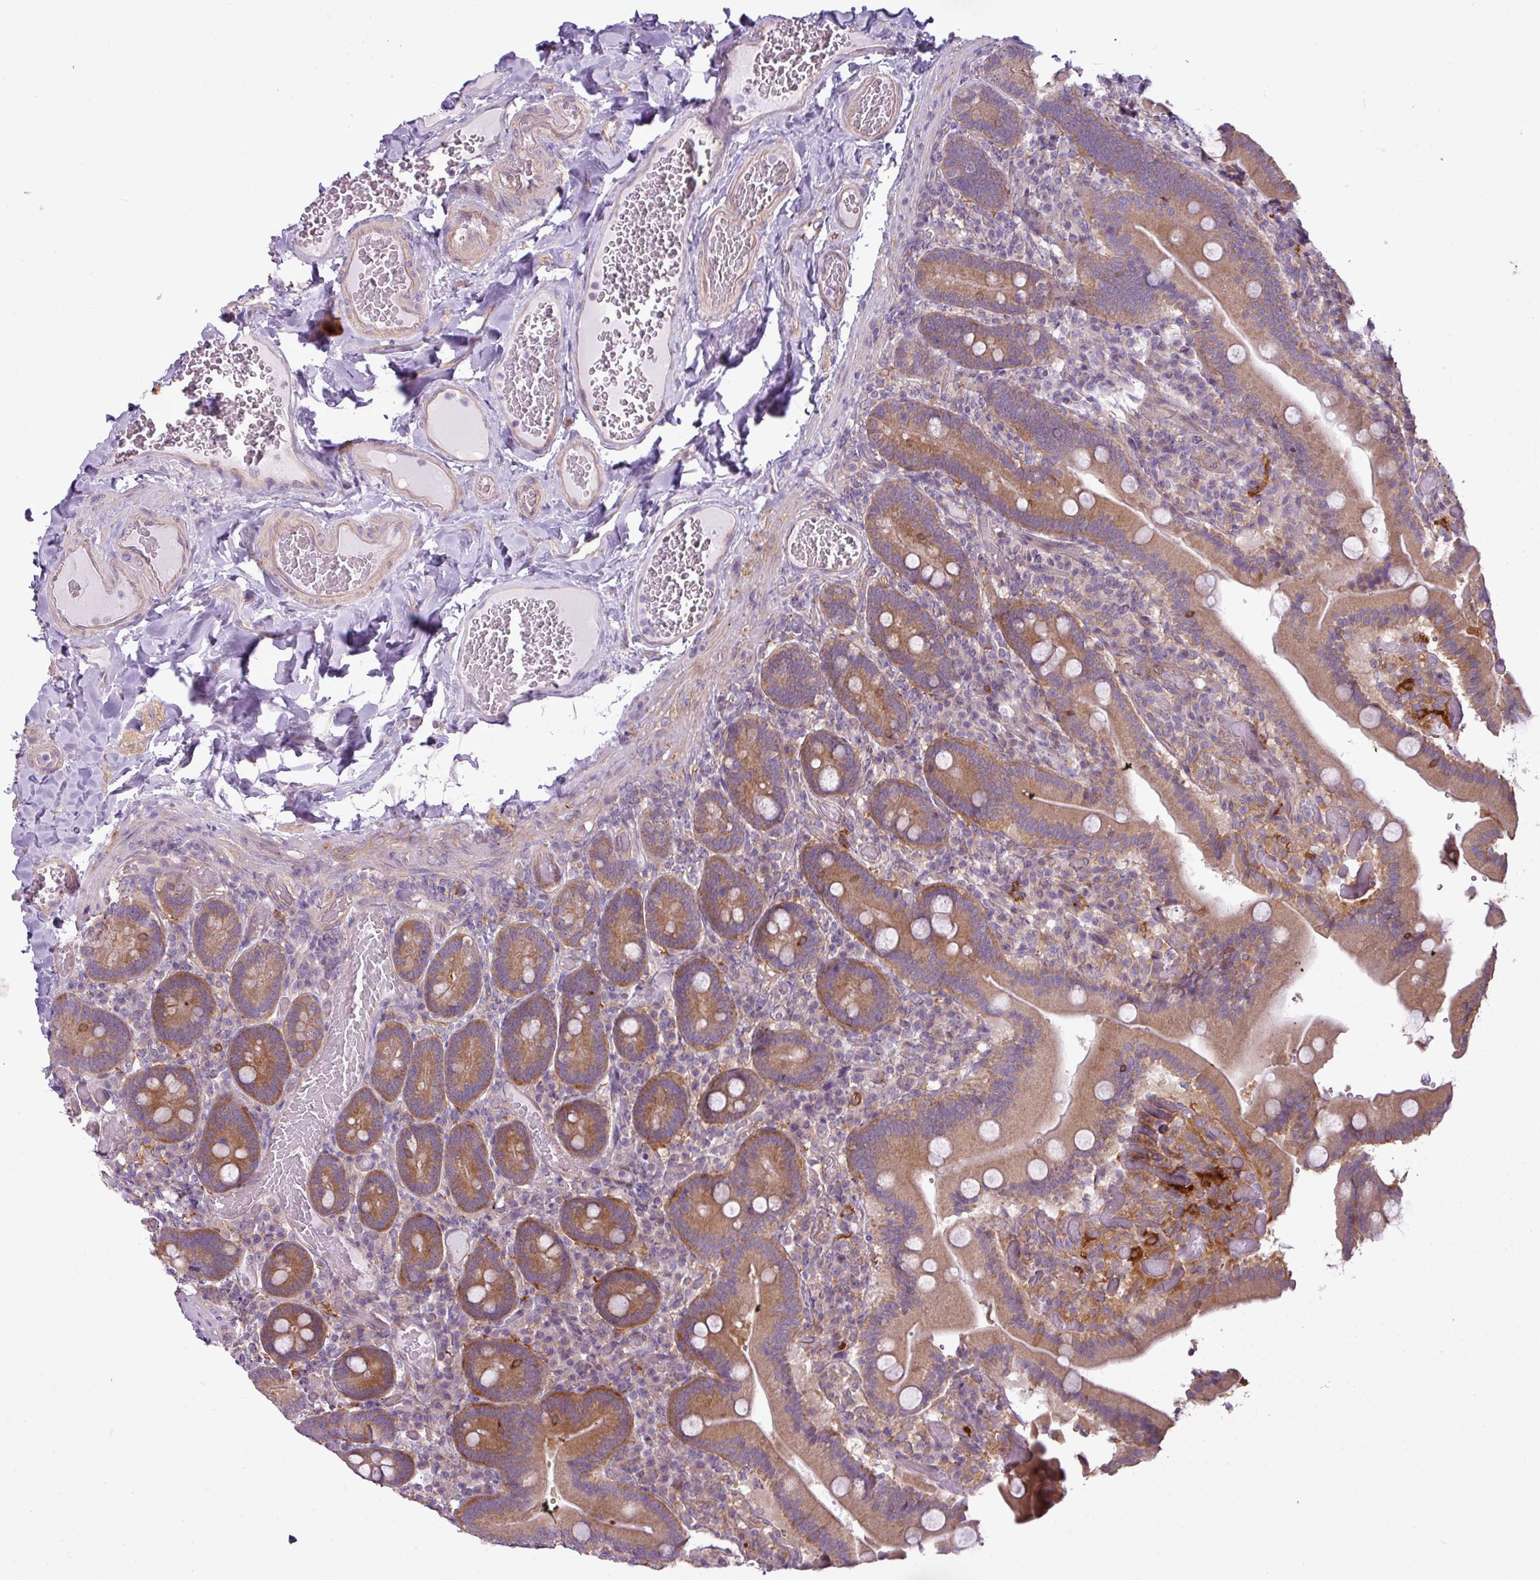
{"staining": {"intensity": "moderate", "quantity": ">75%", "location": "cytoplasmic/membranous"}, "tissue": "duodenum", "cell_type": "Glandular cells", "image_type": "normal", "snomed": [{"axis": "morphology", "description": "Normal tissue, NOS"}, {"axis": "topography", "description": "Duodenum"}], "caption": "The immunohistochemical stain labels moderate cytoplasmic/membranous expression in glandular cells of unremarkable duodenum.", "gene": "CAMK2A", "patient": {"sex": "female", "age": 62}}